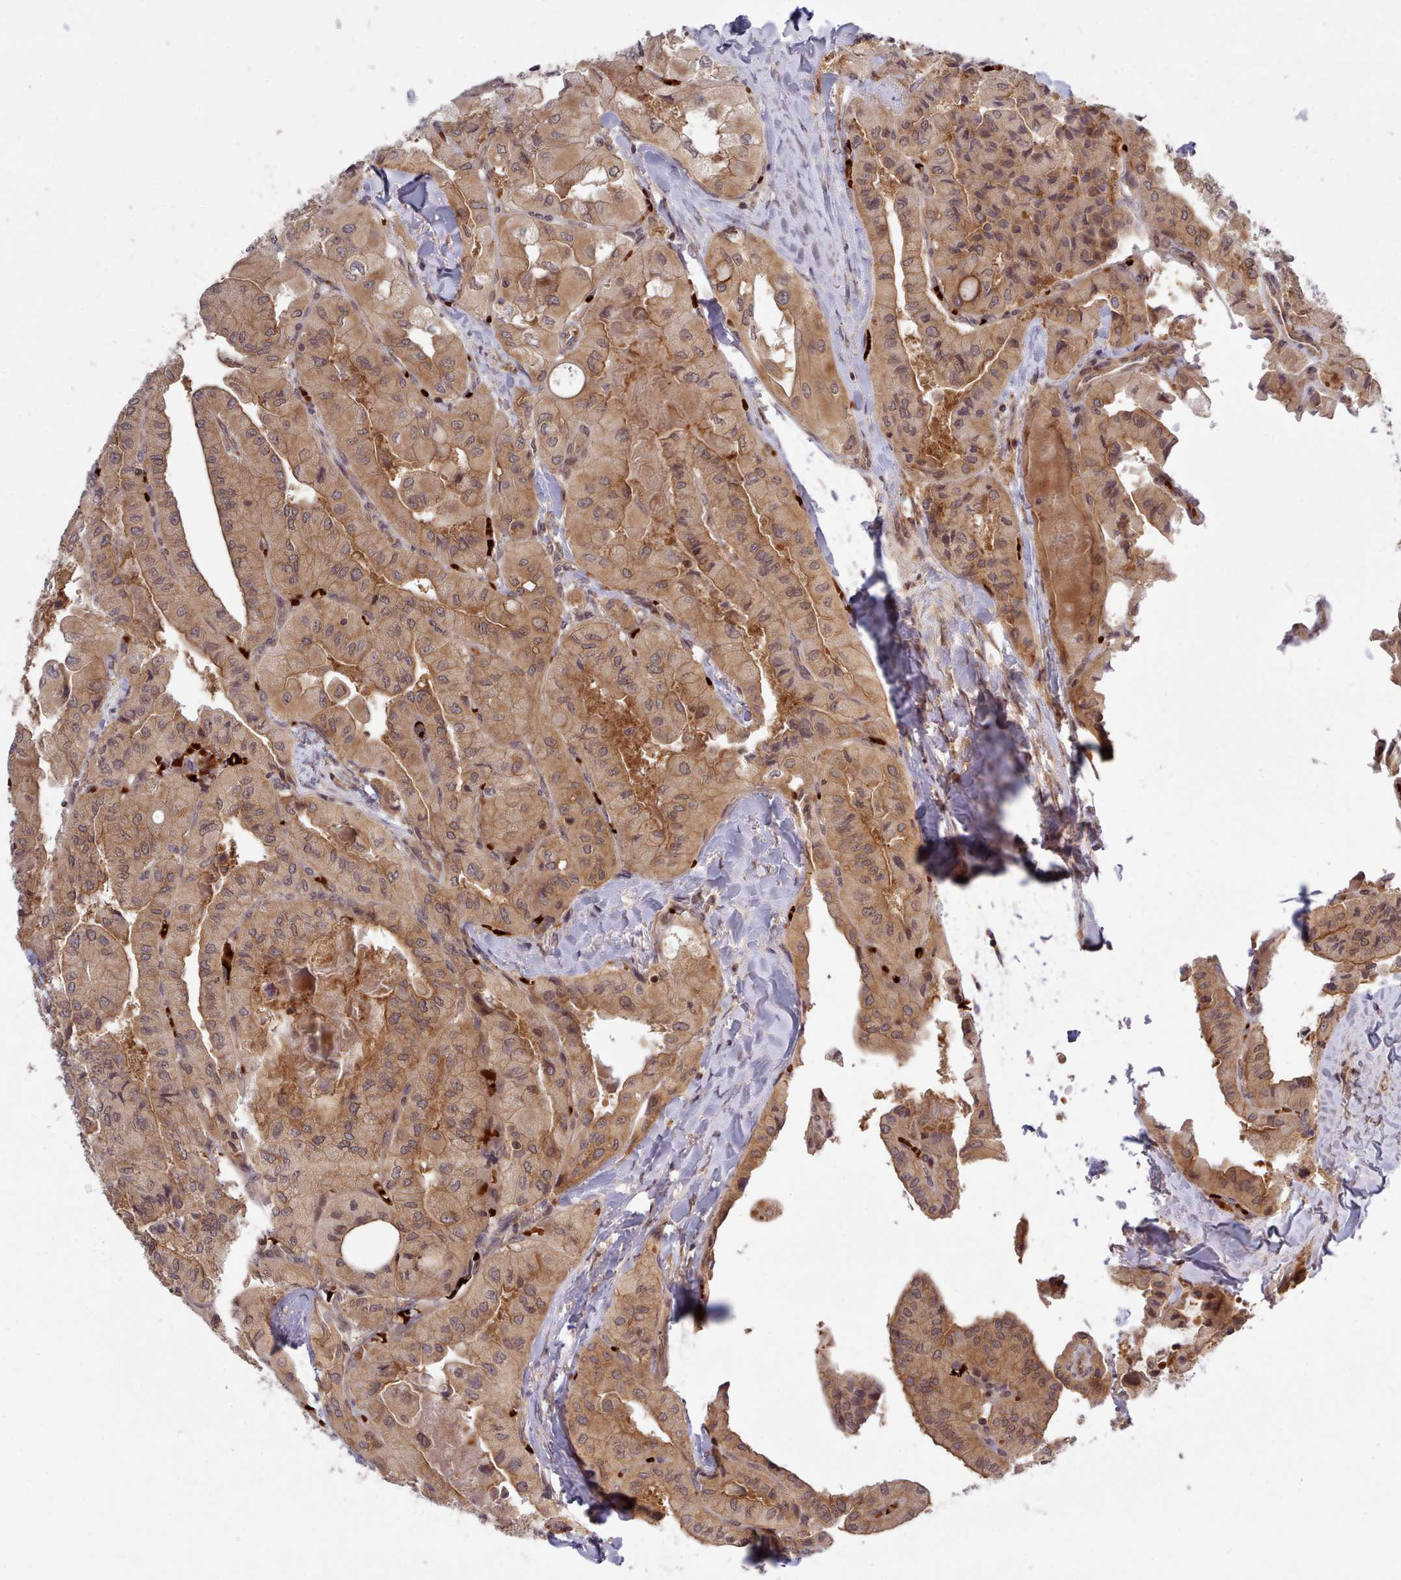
{"staining": {"intensity": "moderate", "quantity": ">75%", "location": "cytoplasmic/membranous"}, "tissue": "thyroid cancer", "cell_type": "Tumor cells", "image_type": "cancer", "snomed": [{"axis": "morphology", "description": "Normal tissue, NOS"}, {"axis": "morphology", "description": "Papillary adenocarcinoma, NOS"}, {"axis": "topography", "description": "Thyroid gland"}], "caption": "A high-resolution histopathology image shows immunohistochemistry (IHC) staining of thyroid cancer (papillary adenocarcinoma), which reveals moderate cytoplasmic/membranous positivity in about >75% of tumor cells.", "gene": "UBE2G1", "patient": {"sex": "female", "age": 59}}